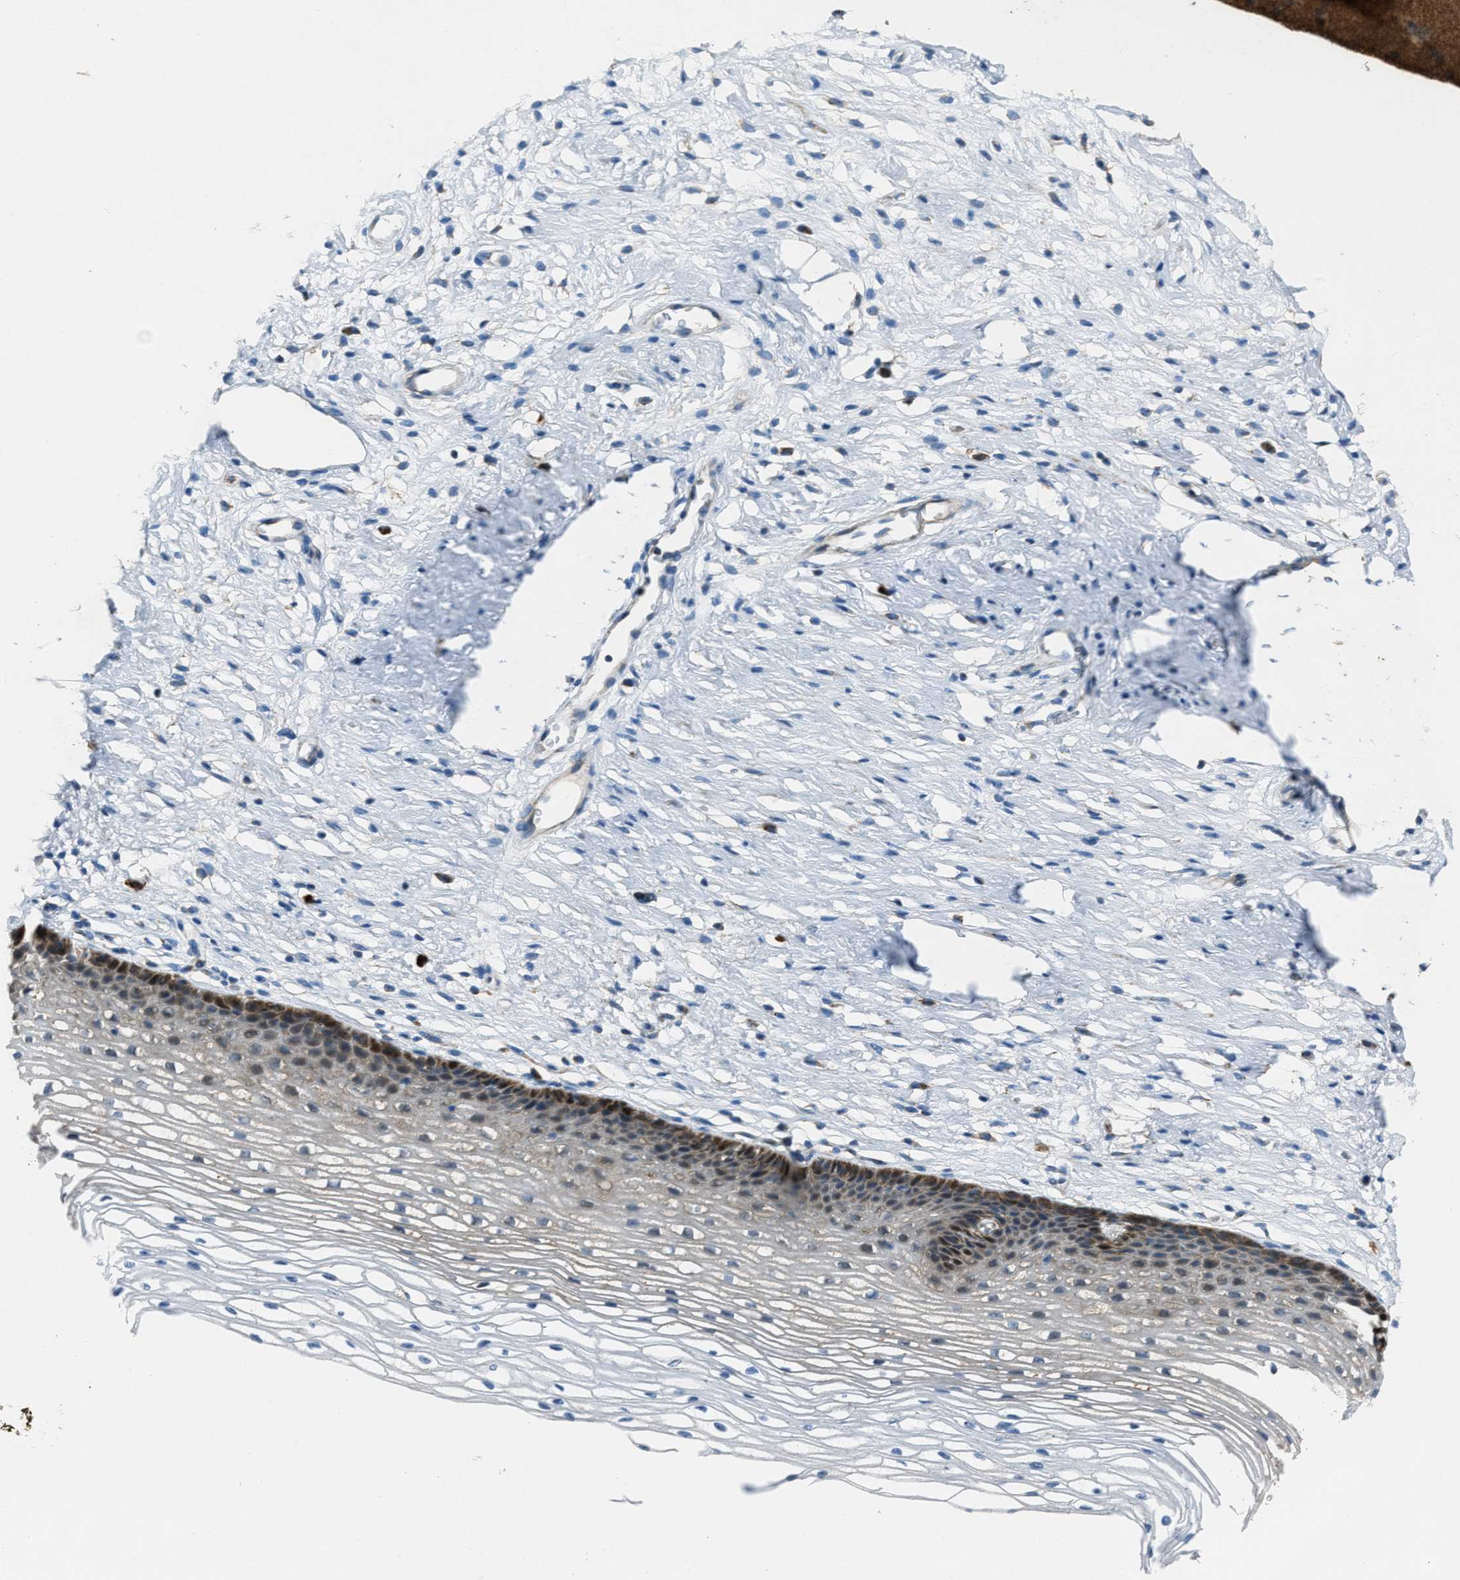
{"staining": {"intensity": "moderate", "quantity": ">75%", "location": "cytoplasmic/membranous"}, "tissue": "cervix", "cell_type": "Glandular cells", "image_type": "normal", "snomed": [{"axis": "morphology", "description": "Normal tissue, NOS"}, {"axis": "topography", "description": "Cervix"}], "caption": "Glandular cells show moderate cytoplasmic/membranous staining in approximately >75% of cells in normal cervix.", "gene": "SLC25A11", "patient": {"sex": "female", "age": 77}}